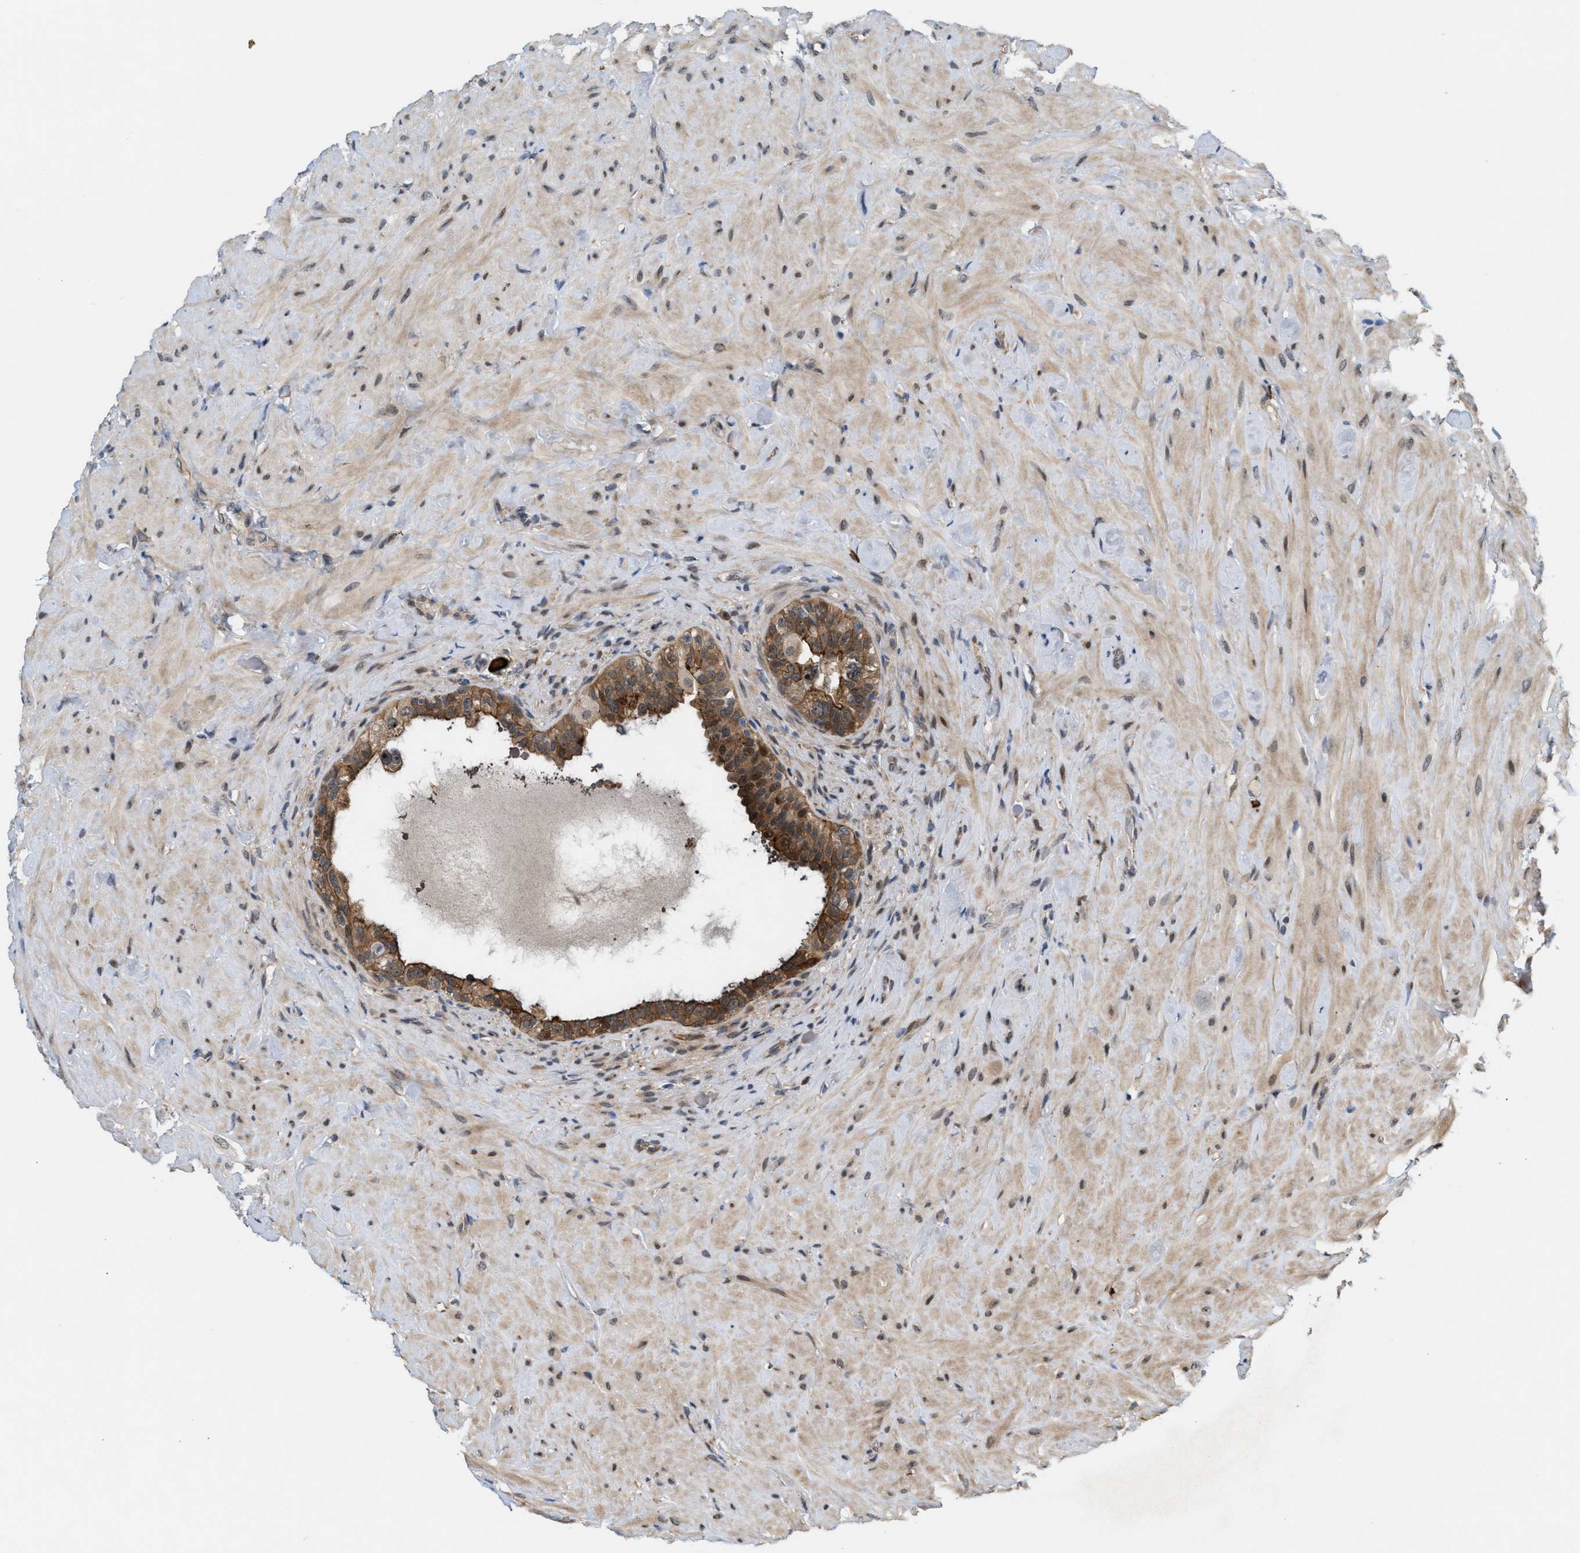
{"staining": {"intensity": "moderate", "quantity": ">75%", "location": "cytoplasmic/membranous"}, "tissue": "seminal vesicle", "cell_type": "Glandular cells", "image_type": "normal", "snomed": [{"axis": "morphology", "description": "Normal tissue, NOS"}, {"axis": "topography", "description": "Seminal veicle"}], "caption": "A high-resolution histopathology image shows immunohistochemistry staining of normal seminal vesicle, which reveals moderate cytoplasmic/membranous expression in approximately >75% of glandular cells.", "gene": "MFSD6", "patient": {"sex": "male", "age": 68}}